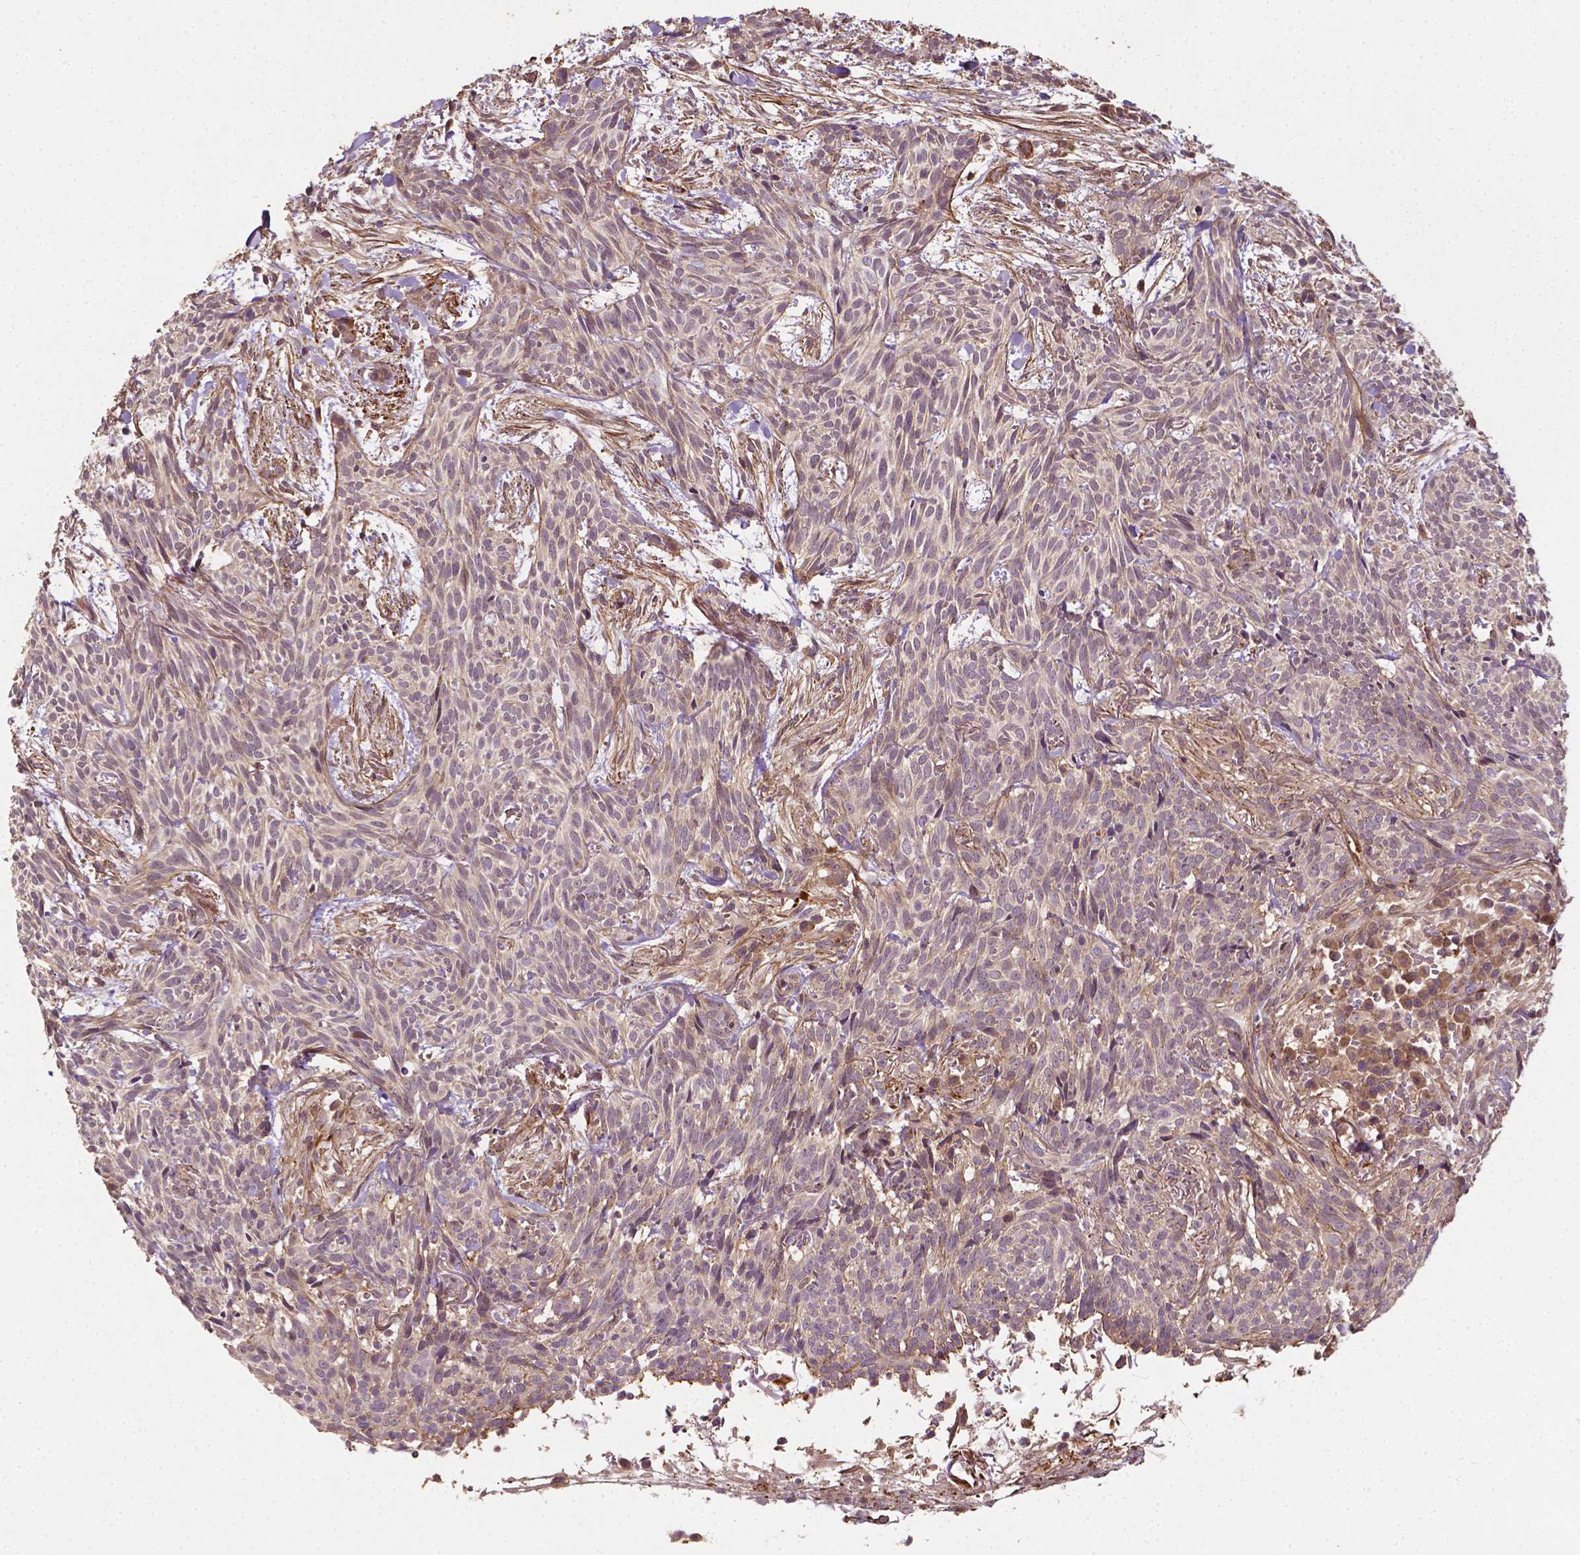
{"staining": {"intensity": "weak", "quantity": "<25%", "location": "cytoplasmic/membranous"}, "tissue": "skin cancer", "cell_type": "Tumor cells", "image_type": "cancer", "snomed": [{"axis": "morphology", "description": "Basal cell carcinoma"}, {"axis": "topography", "description": "Skin"}], "caption": "Immunohistochemistry of human skin cancer (basal cell carcinoma) reveals no expression in tumor cells. (Stains: DAB (3,3'-diaminobenzidine) IHC with hematoxylin counter stain, Microscopy: brightfield microscopy at high magnification).", "gene": "ZMYND19", "patient": {"sex": "male", "age": 71}}